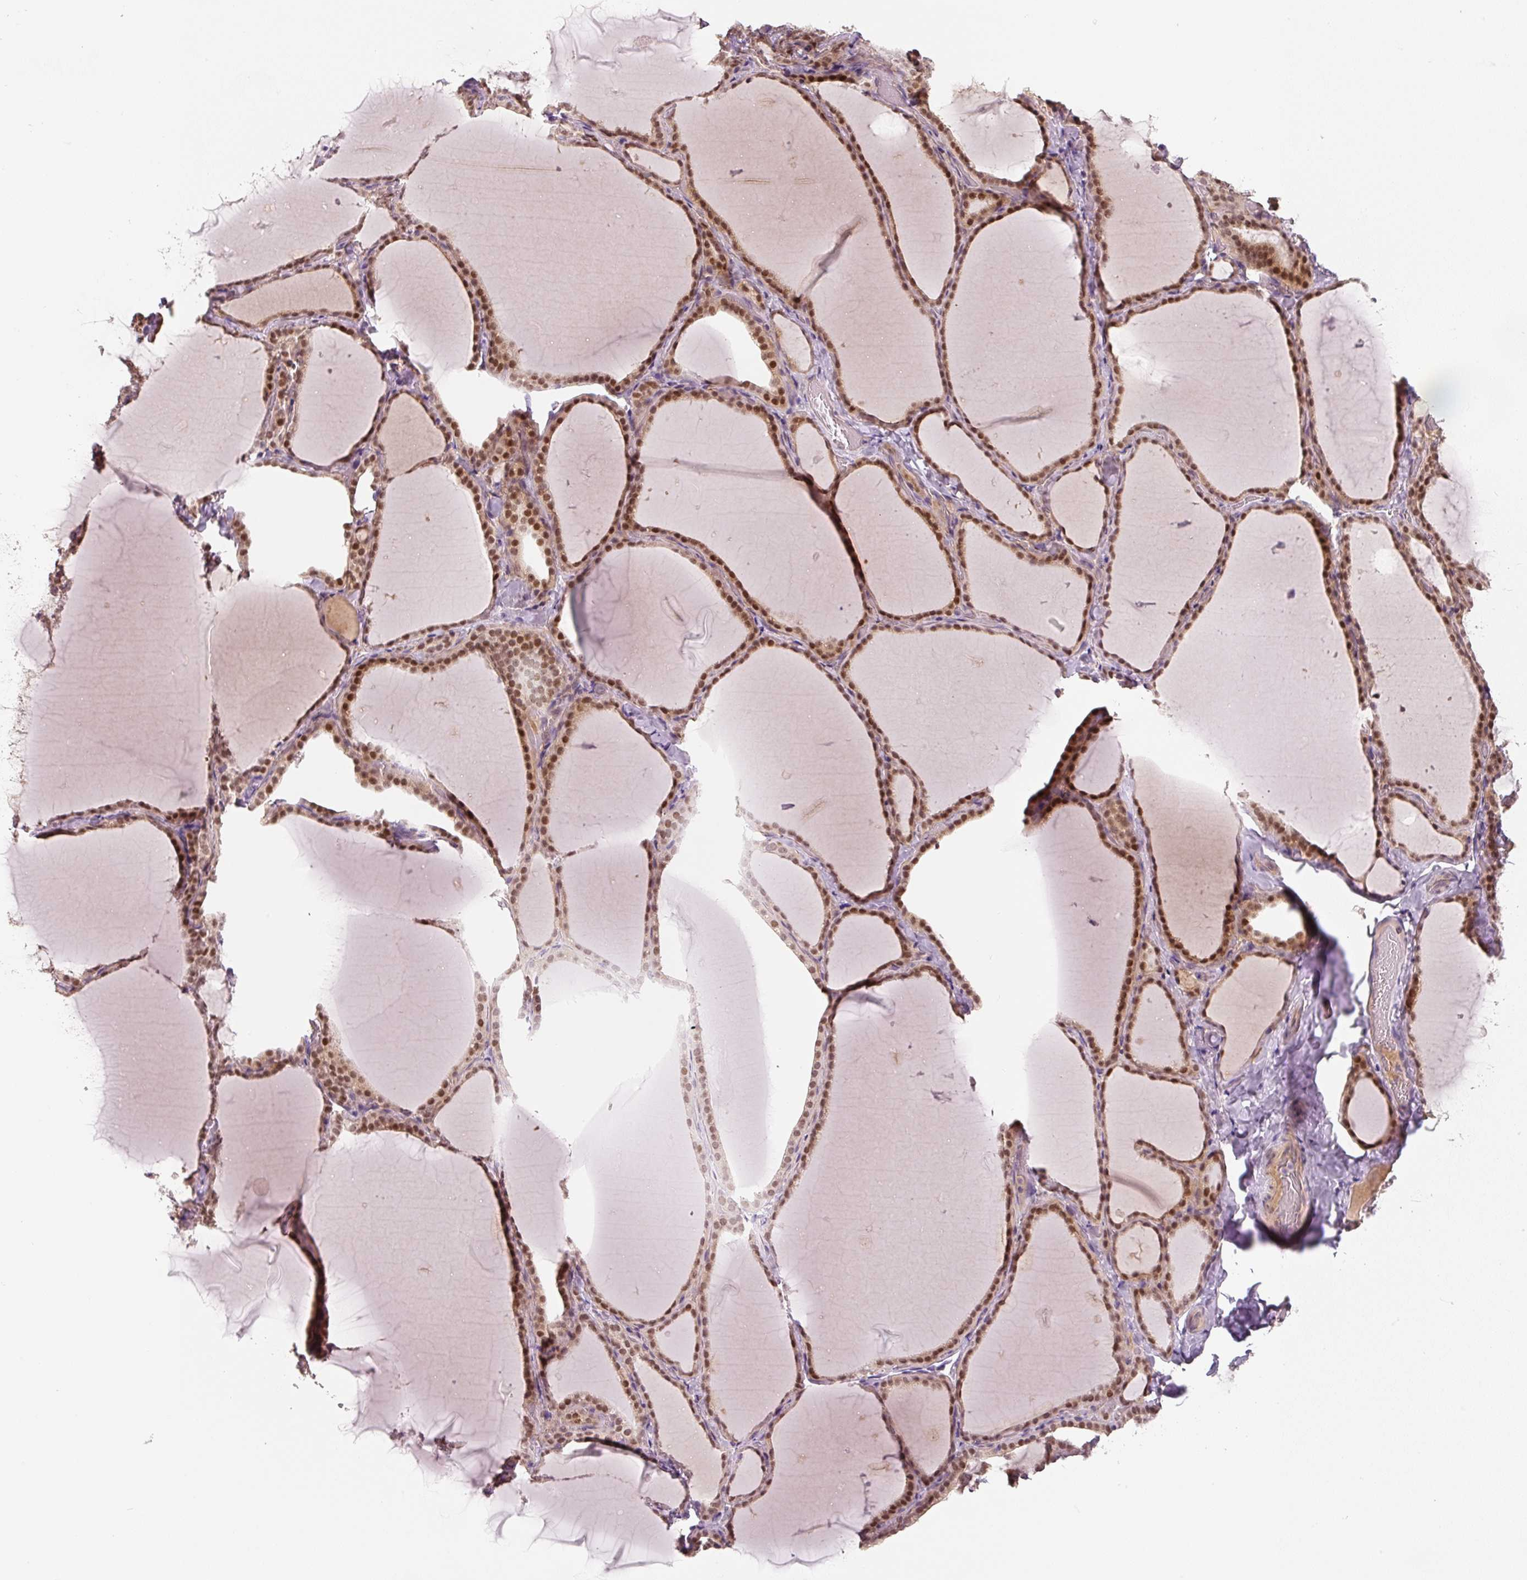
{"staining": {"intensity": "strong", "quantity": ">75%", "location": "nuclear"}, "tissue": "thyroid gland", "cell_type": "Glandular cells", "image_type": "normal", "snomed": [{"axis": "morphology", "description": "Normal tissue, NOS"}, {"axis": "topography", "description": "Thyroid gland"}], "caption": "Strong nuclear positivity for a protein is appreciated in about >75% of glandular cells of benign thyroid gland using IHC.", "gene": "PWWP3B", "patient": {"sex": "female", "age": 22}}